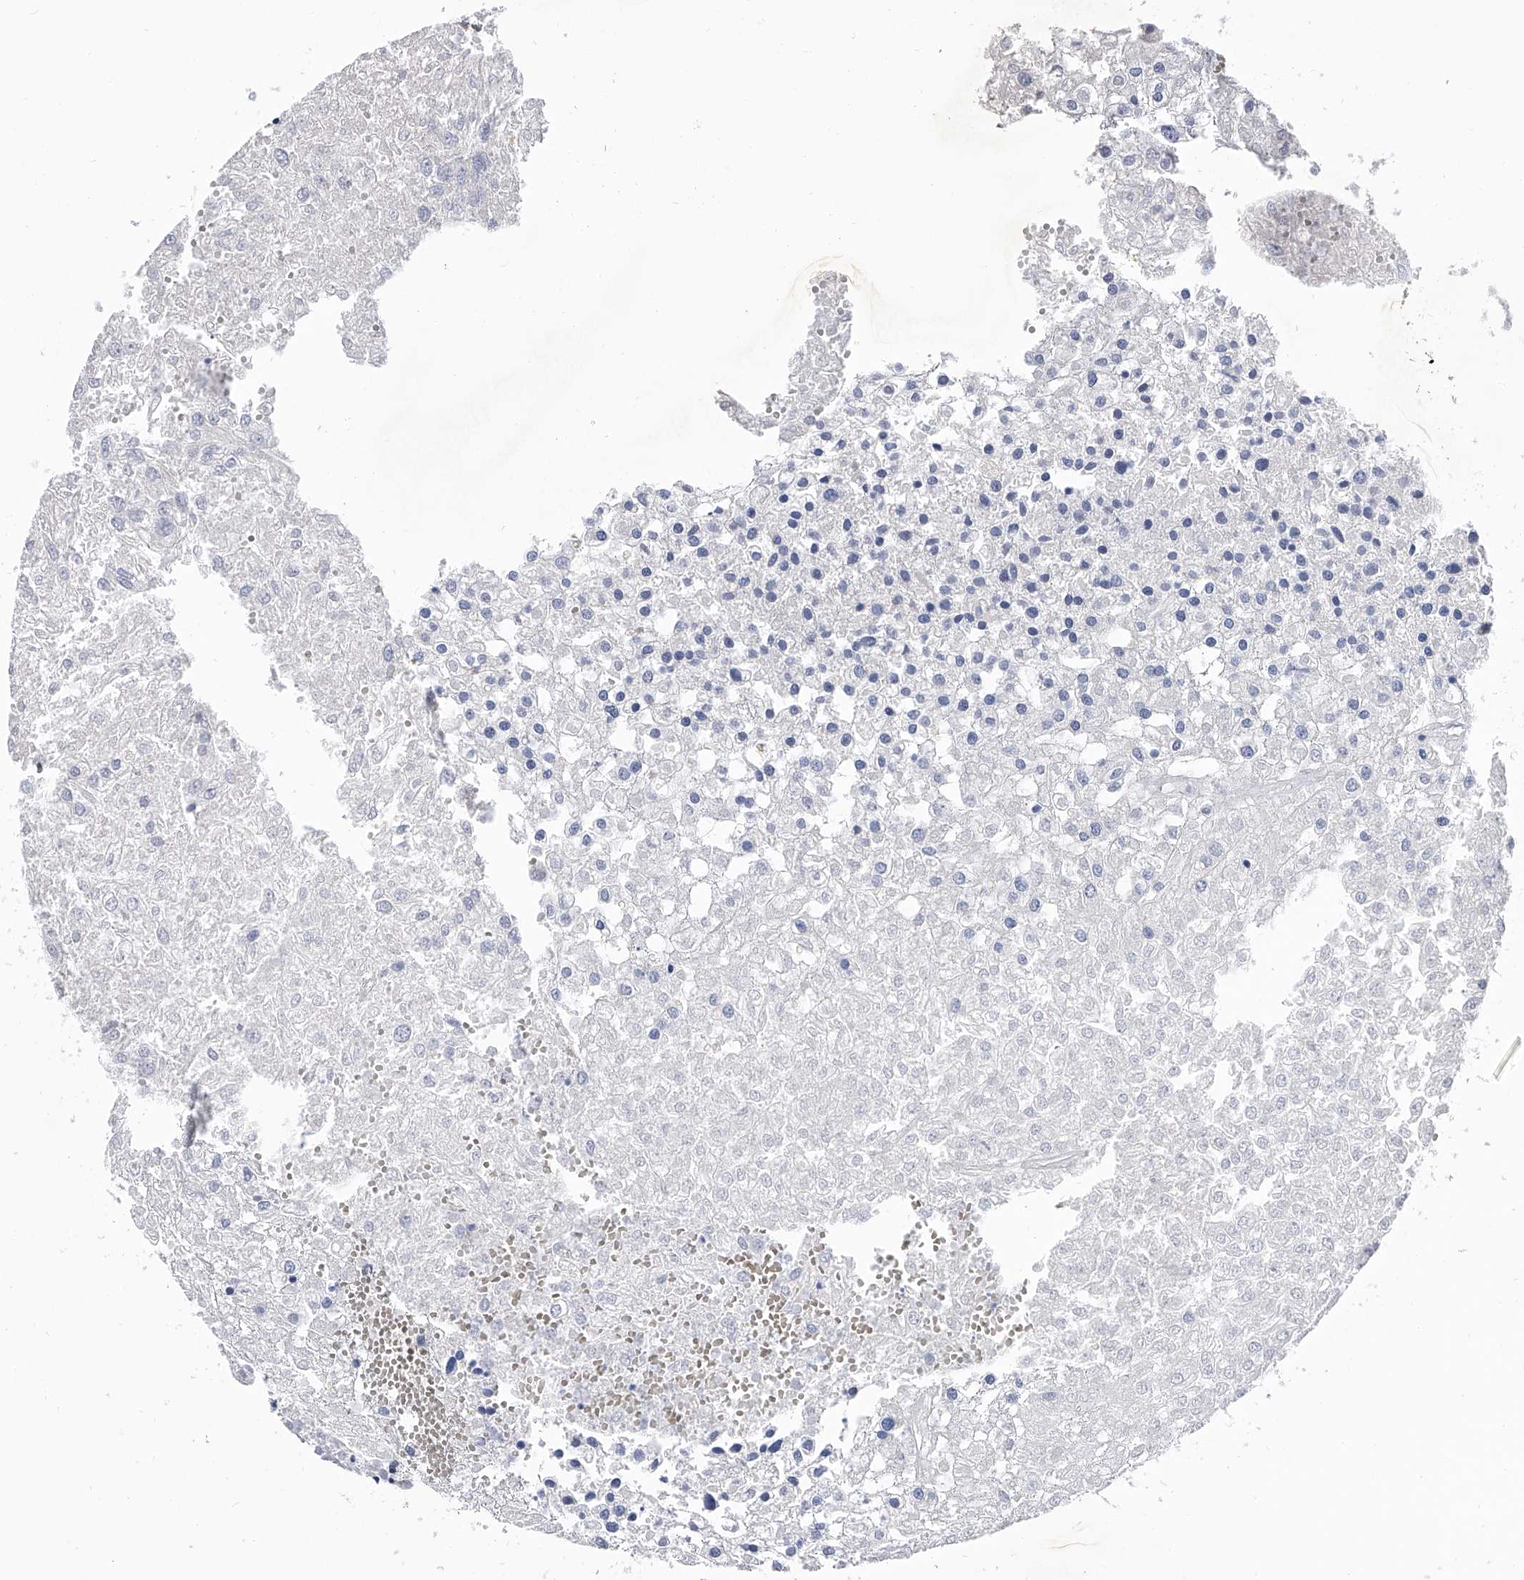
{"staining": {"intensity": "negative", "quantity": "none", "location": "none"}, "tissue": "renal cancer", "cell_type": "Tumor cells", "image_type": "cancer", "snomed": [{"axis": "morphology", "description": "Adenocarcinoma, NOS"}, {"axis": "topography", "description": "Kidney"}], "caption": "Tumor cells are negative for brown protein staining in renal cancer.", "gene": "EFCAB7", "patient": {"sex": "female", "age": 54}}